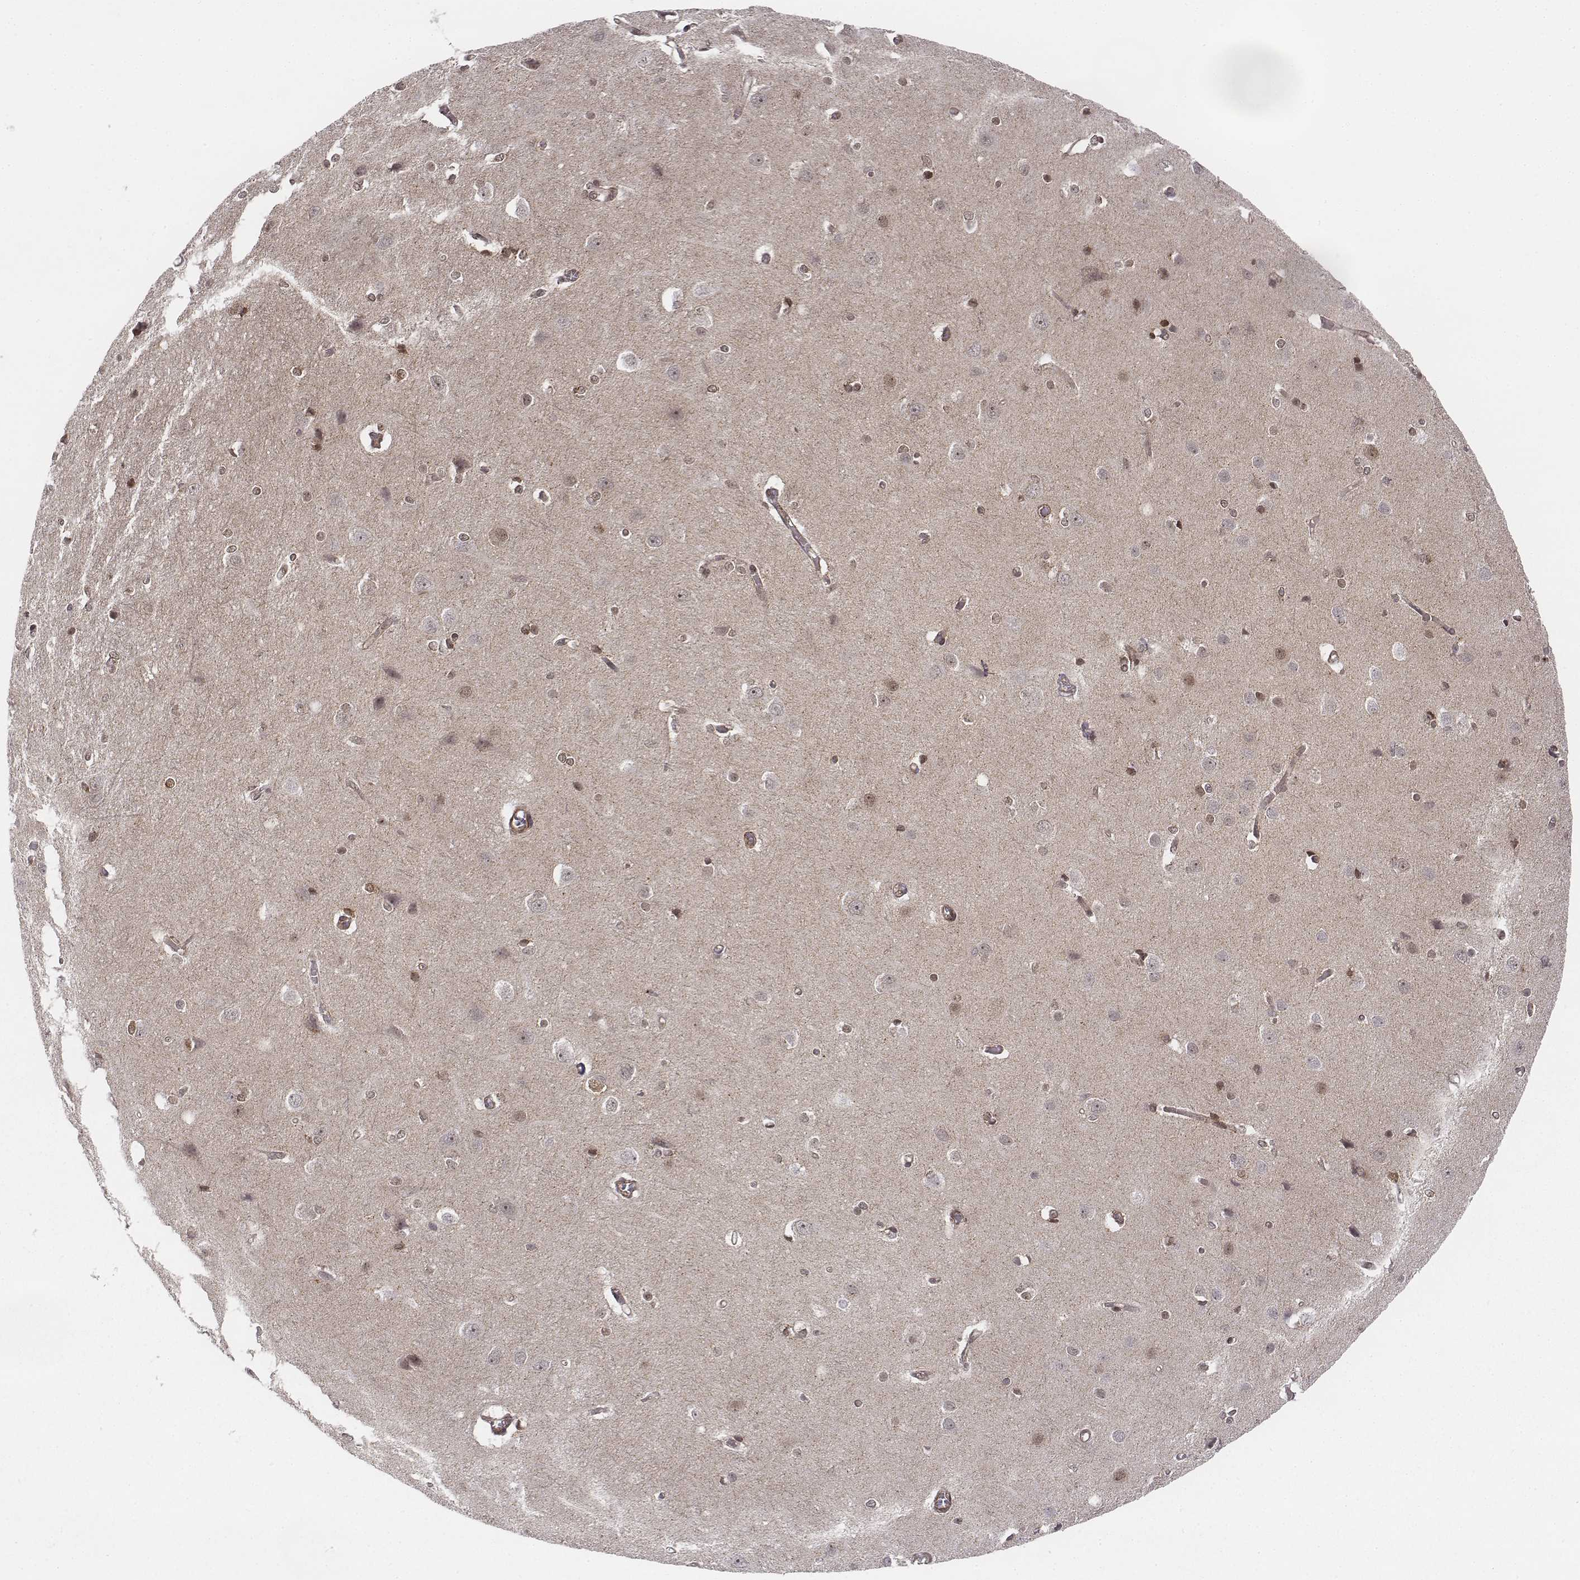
{"staining": {"intensity": "moderate", "quantity": "<25%", "location": "cytoplasmic/membranous"}, "tissue": "cerebral cortex", "cell_type": "Endothelial cells", "image_type": "normal", "snomed": [{"axis": "morphology", "description": "Normal tissue, NOS"}, {"axis": "topography", "description": "Cerebral cortex"}], "caption": "Immunohistochemical staining of normal cerebral cortex reveals low levels of moderate cytoplasmic/membranous positivity in approximately <25% of endothelial cells.", "gene": "ZFYVE19", "patient": {"sex": "male", "age": 37}}